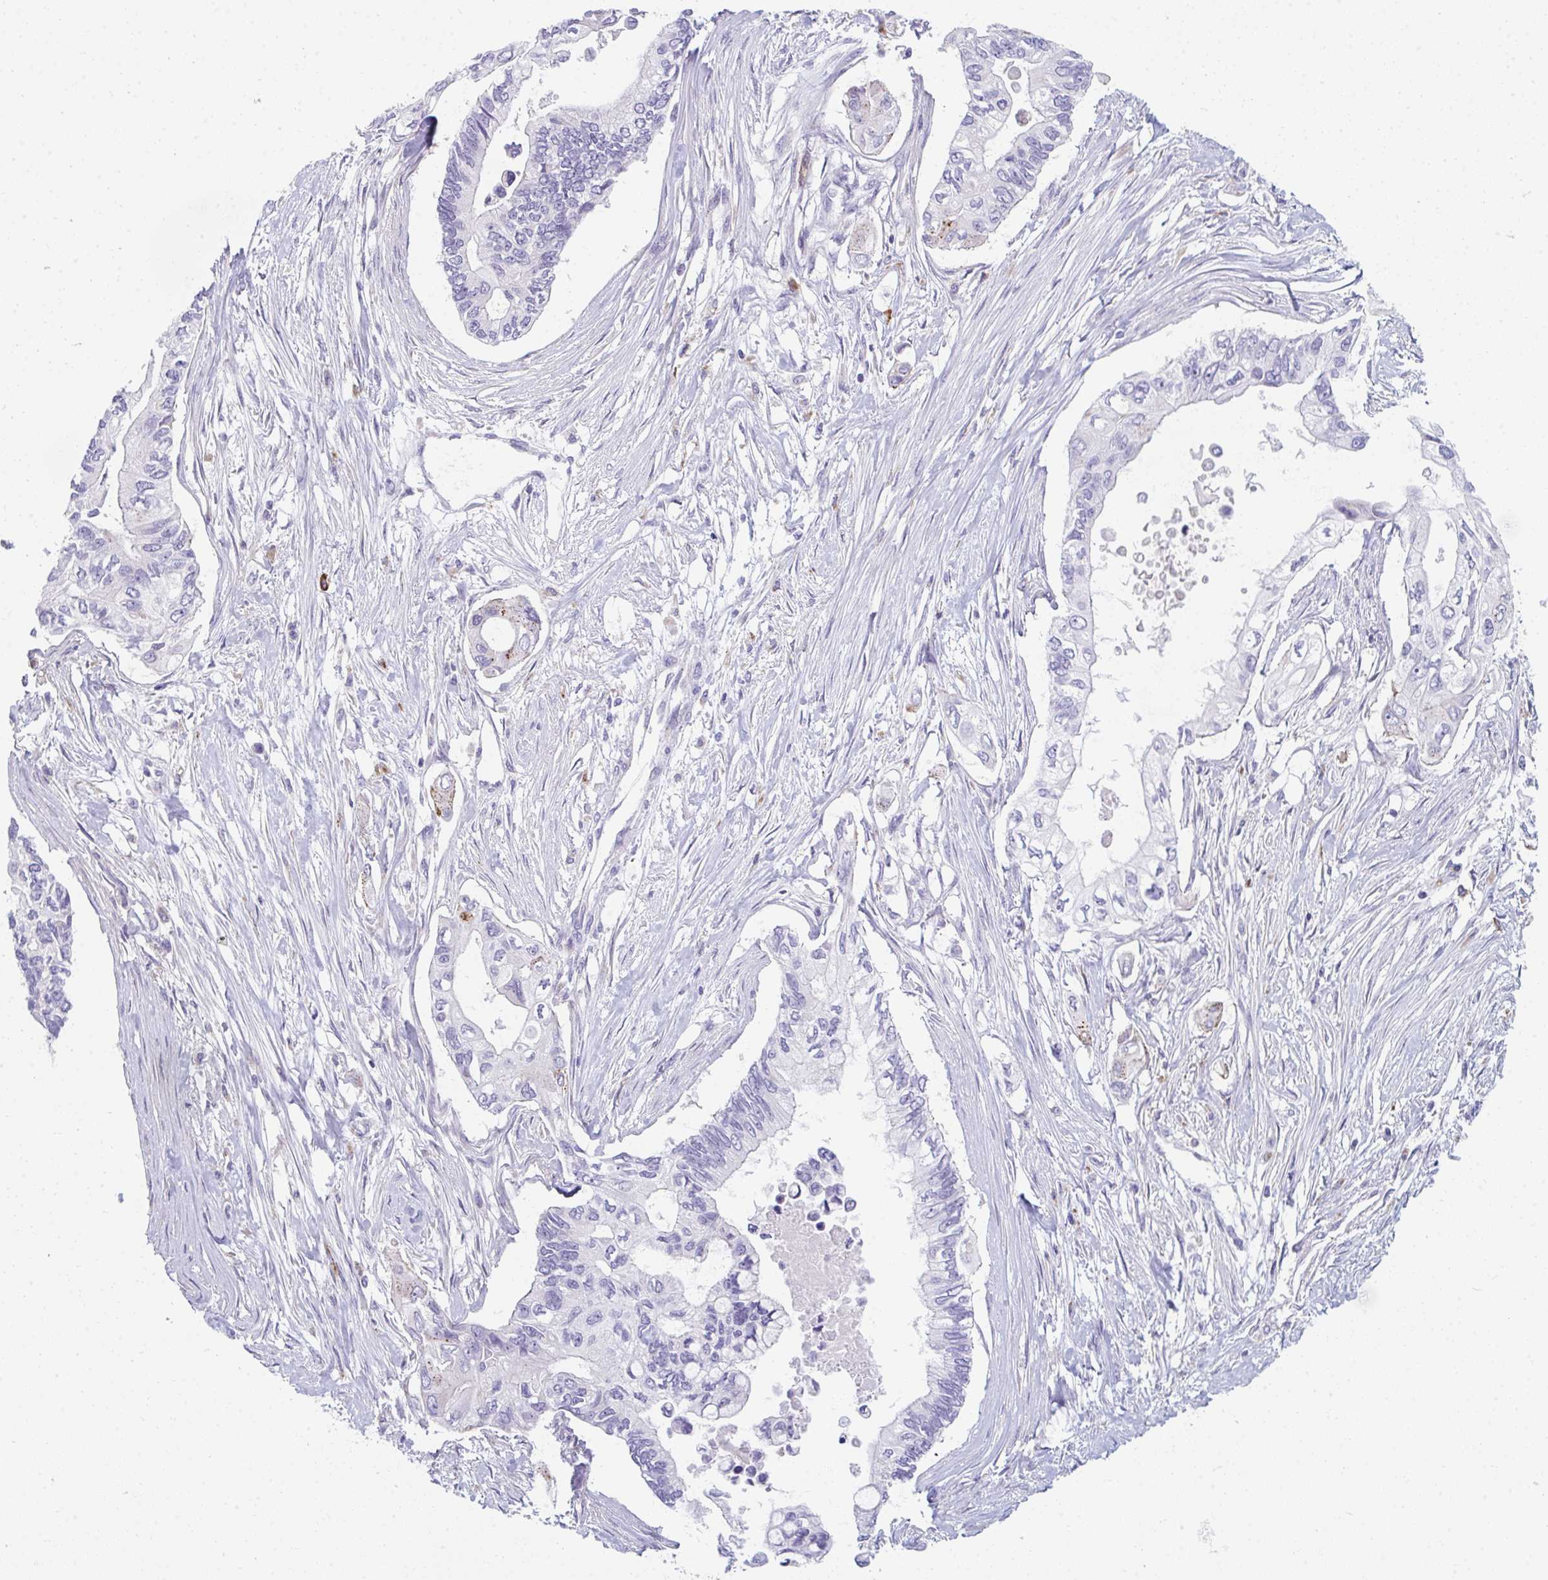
{"staining": {"intensity": "negative", "quantity": "none", "location": "none"}, "tissue": "pancreatic cancer", "cell_type": "Tumor cells", "image_type": "cancer", "snomed": [{"axis": "morphology", "description": "Adenocarcinoma, NOS"}, {"axis": "topography", "description": "Pancreas"}], "caption": "An immunohistochemistry photomicrograph of pancreatic adenocarcinoma is shown. There is no staining in tumor cells of pancreatic adenocarcinoma.", "gene": "EIF1AD", "patient": {"sex": "female", "age": 63}}